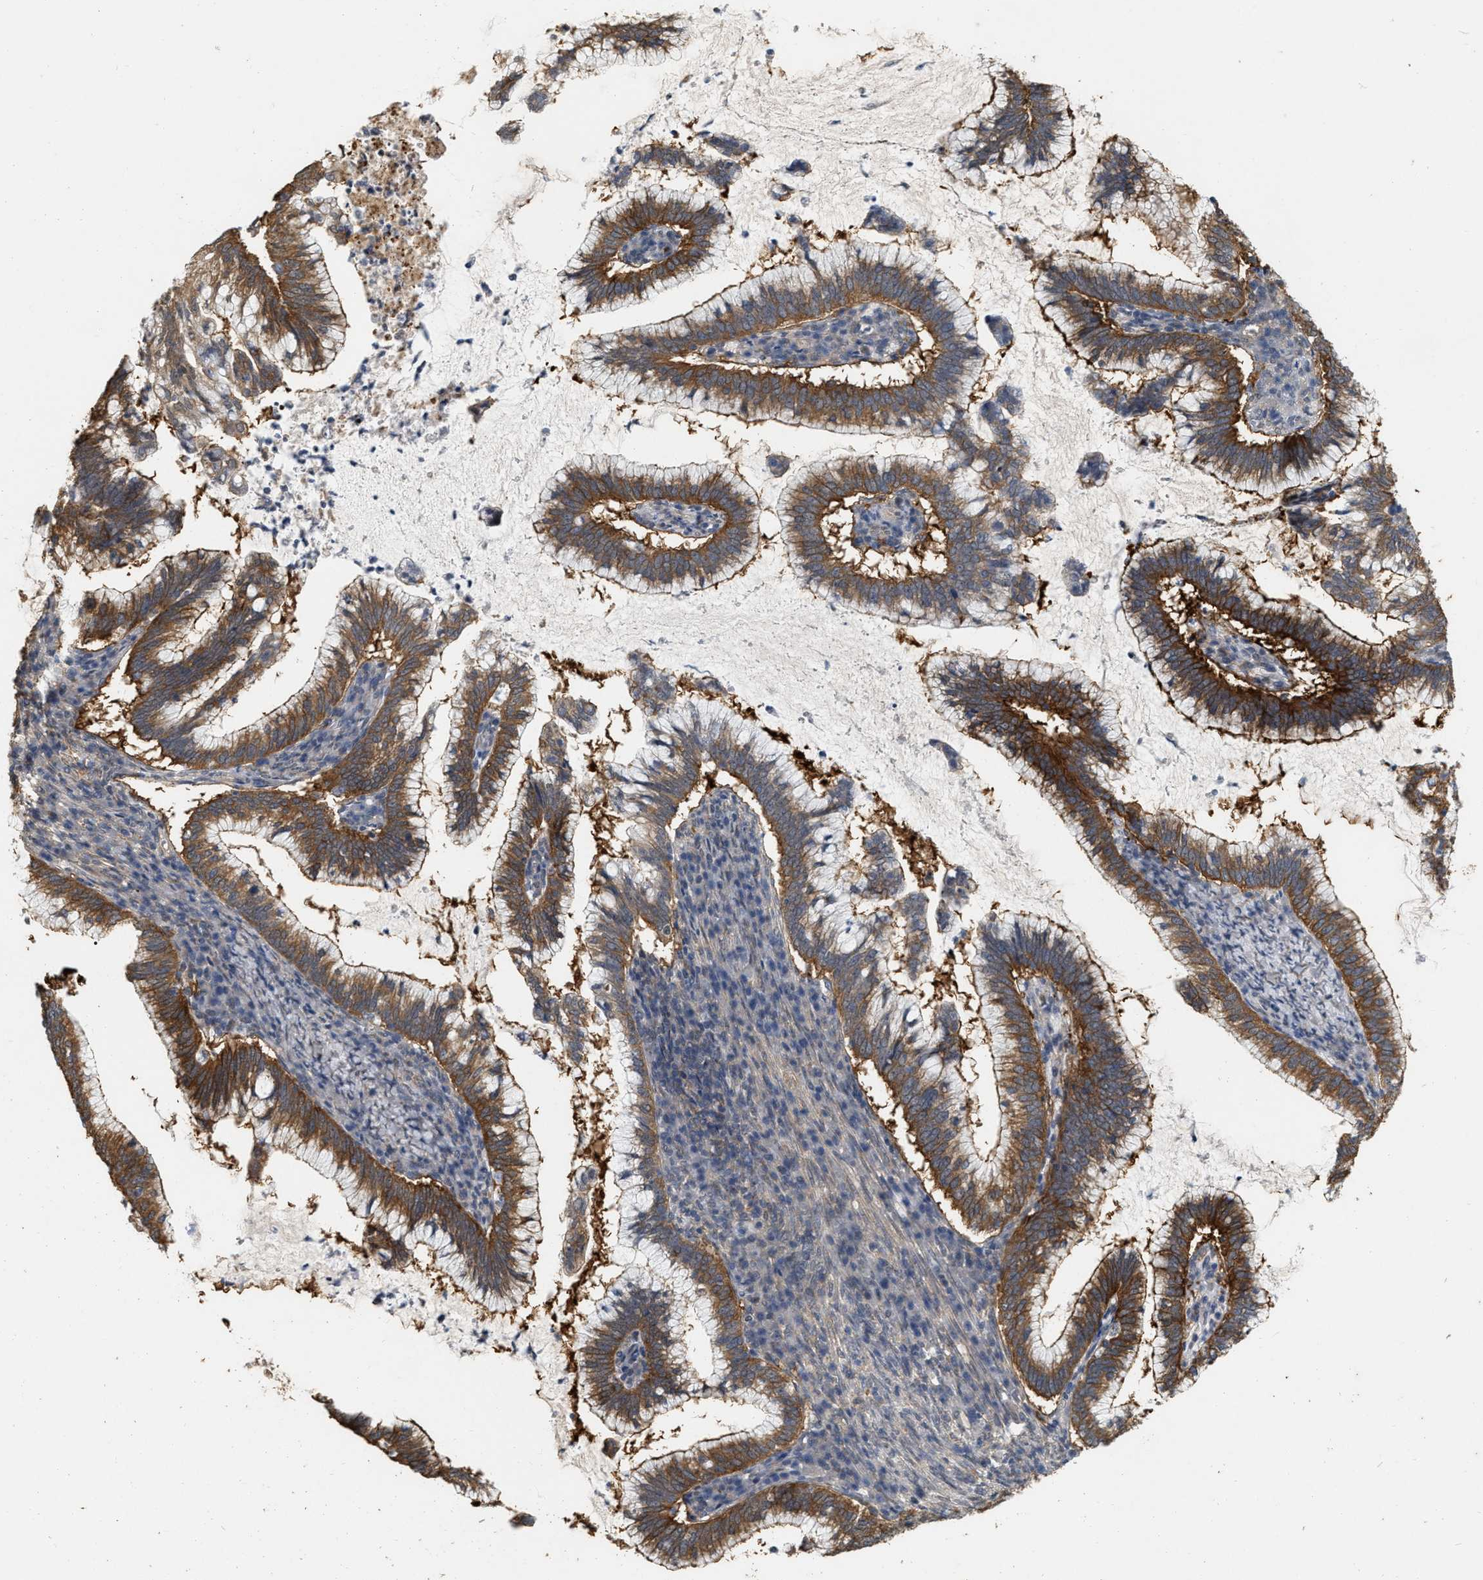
{"staining": {"intensity": "moderate", "quantity": ">75%", "location": "cytoplasmic/membranous"}, "tissue": "cervical cancer", "cell_type": "Tumor cells", "image_type": "cancer", "snomed": [{"axis": "morphology", "description": "Adenocarcinoma, NOS"}, {"axis": "topography", "description": "Cervix"}], "caption": "Protein staining demonstrates moderate cytoplasmic/membranous expression in approximately >75% of tumor cells in adenocarcinoma (cervical). (Stains: DAB (3,3'-diaminobenzidine) in brown, nuclei in blue, Microscopy: brightfield microscopy at high magnification).", "gene": "RUVBL1", "patient": {"sex": "female", "age": 36}}